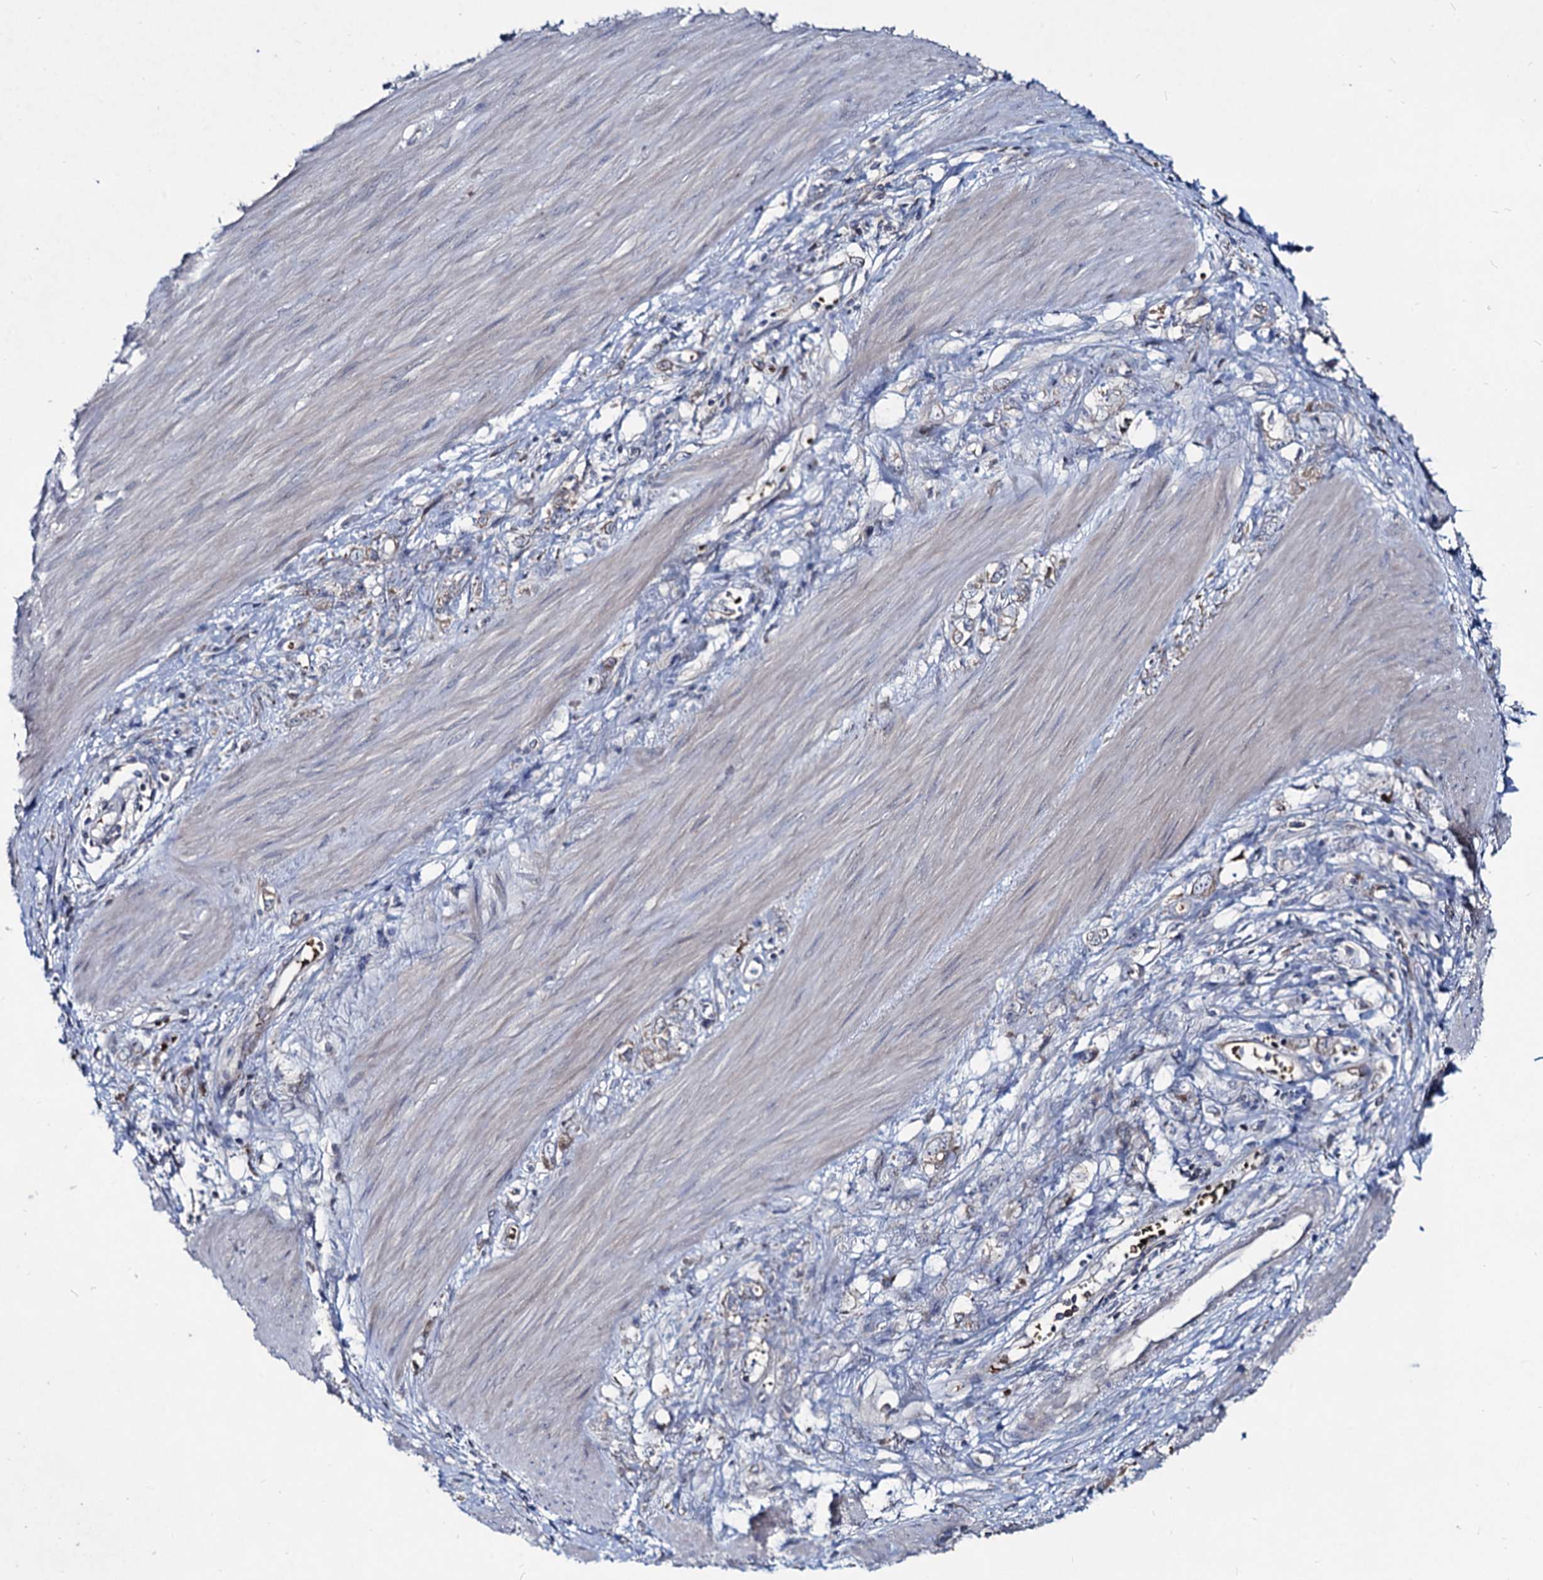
{"staining": {"intensity": "weak", "quantity": "25%-75%", "location": "cytoplasmic/membranous"}, "tissue": "stomach cancer", "cell_type": "Tumor cells", "image_type": "cancer", "snomed": [{"axis": "morphology", "description": "Adenocarcinoma, NOS"}, {"axis": "topography", "description": "Stomach"}], "caption": "Protein analysis of adenocarcinoma (stomach) tissue exhibits weak cytoplasmic/membranous expression in about 25%-75% of tumor cells. Immunohistochemistry (ihc) stains the protein of interest in brown and the nuclei are stained blue.", "gene": "RNF6", "patient": {"sex": "female", "age": 76}}